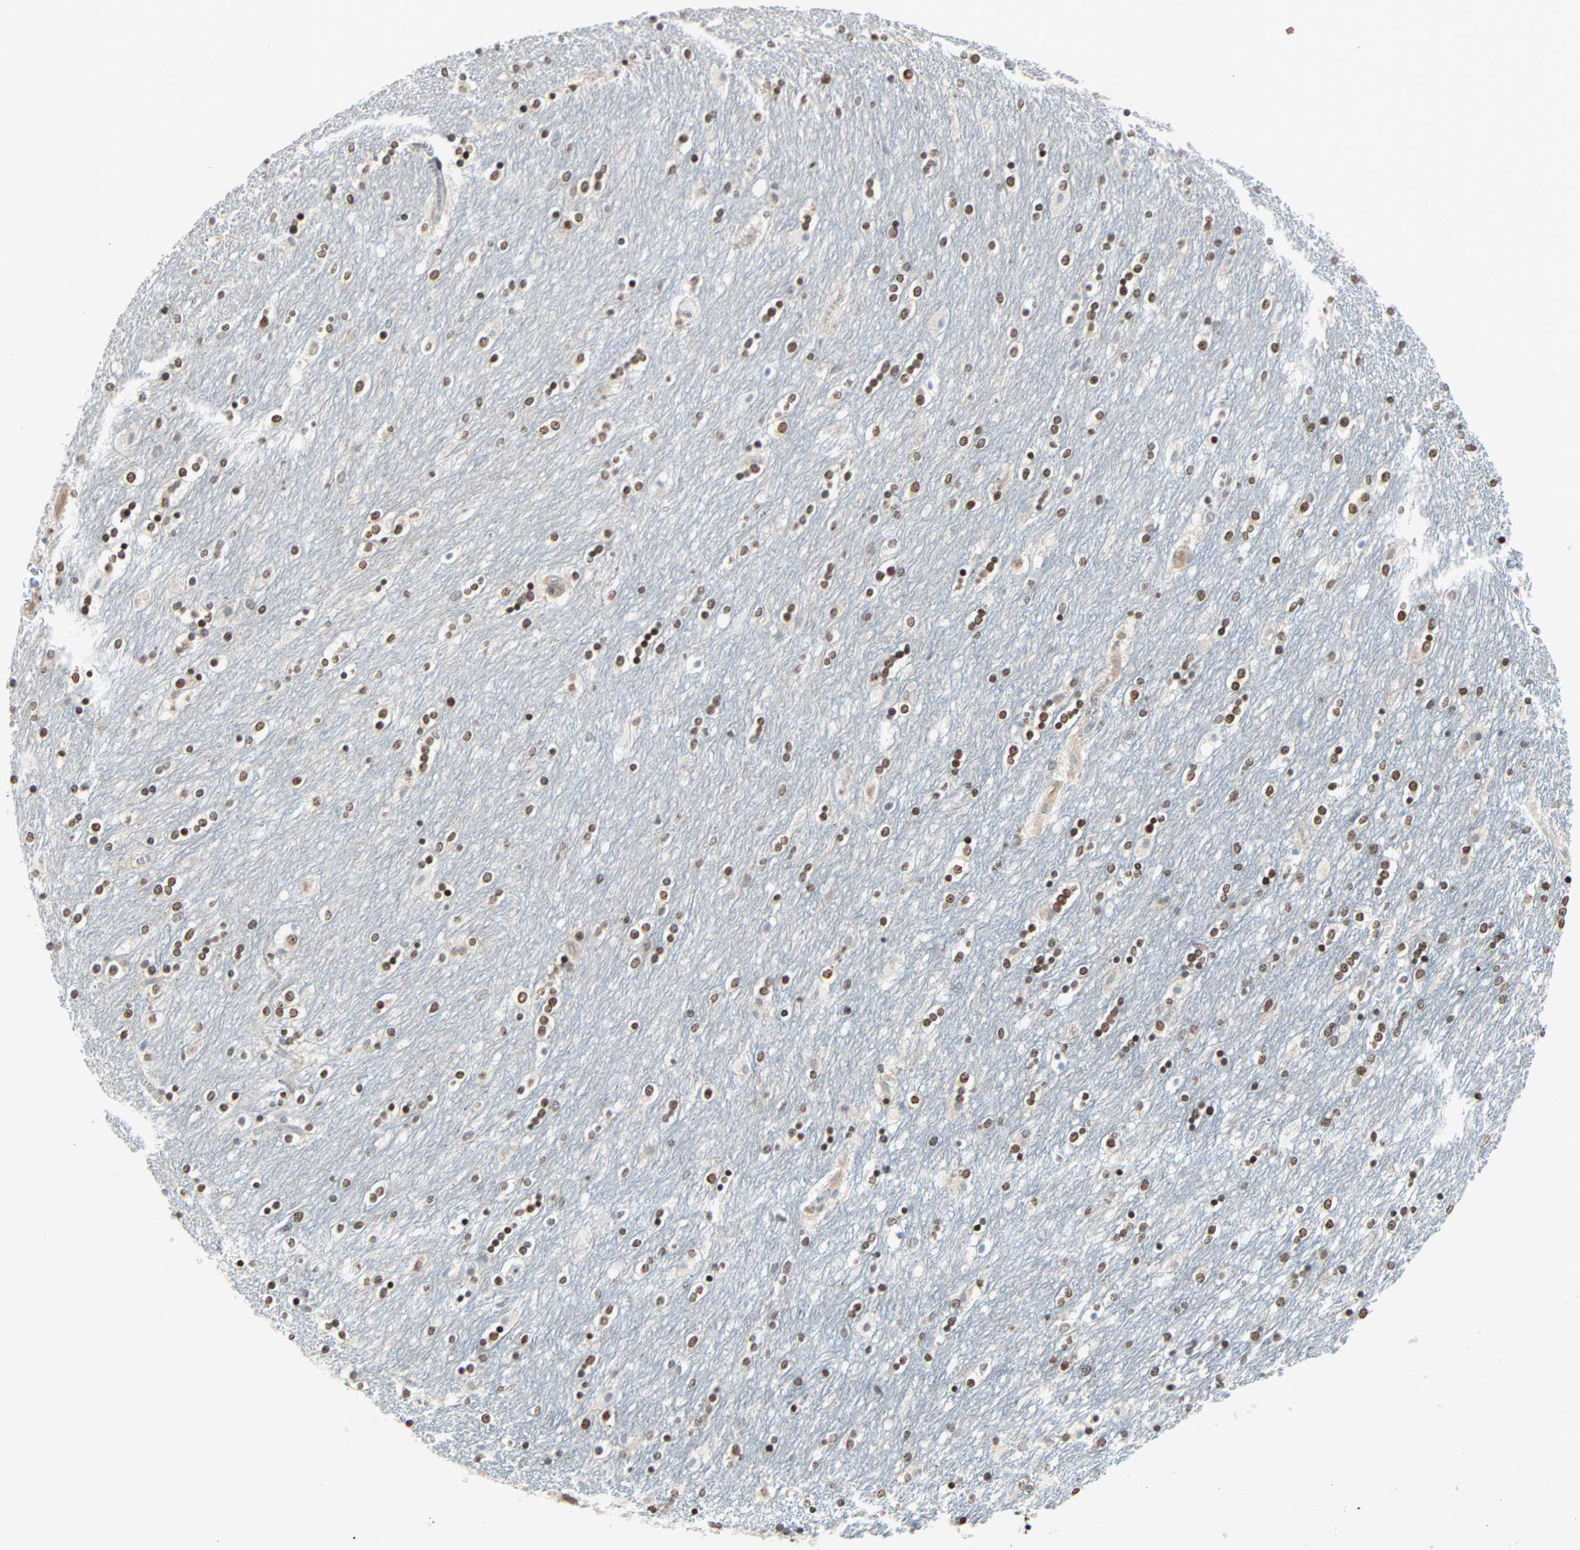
{"staining": {"intensity": "moderate", "quantity": ">75%", "location": "nuclear"}, "tissue": "caudate", "cell_type": "Glial cells", "image_type": "normal", "snomed": [{"axis": "morphology", "description": "Normal tissue, NOS"}, {"axis": "topography", "description": "Lateral ventricle wall"}], "caption": "The histopathology image displays immunohistochemical staining of benign caudate. There is moderate nuclear expression is present in about >75% of glial cells.", "gene": "CBX4", "patient": {"sex": "female", "age": 54}}